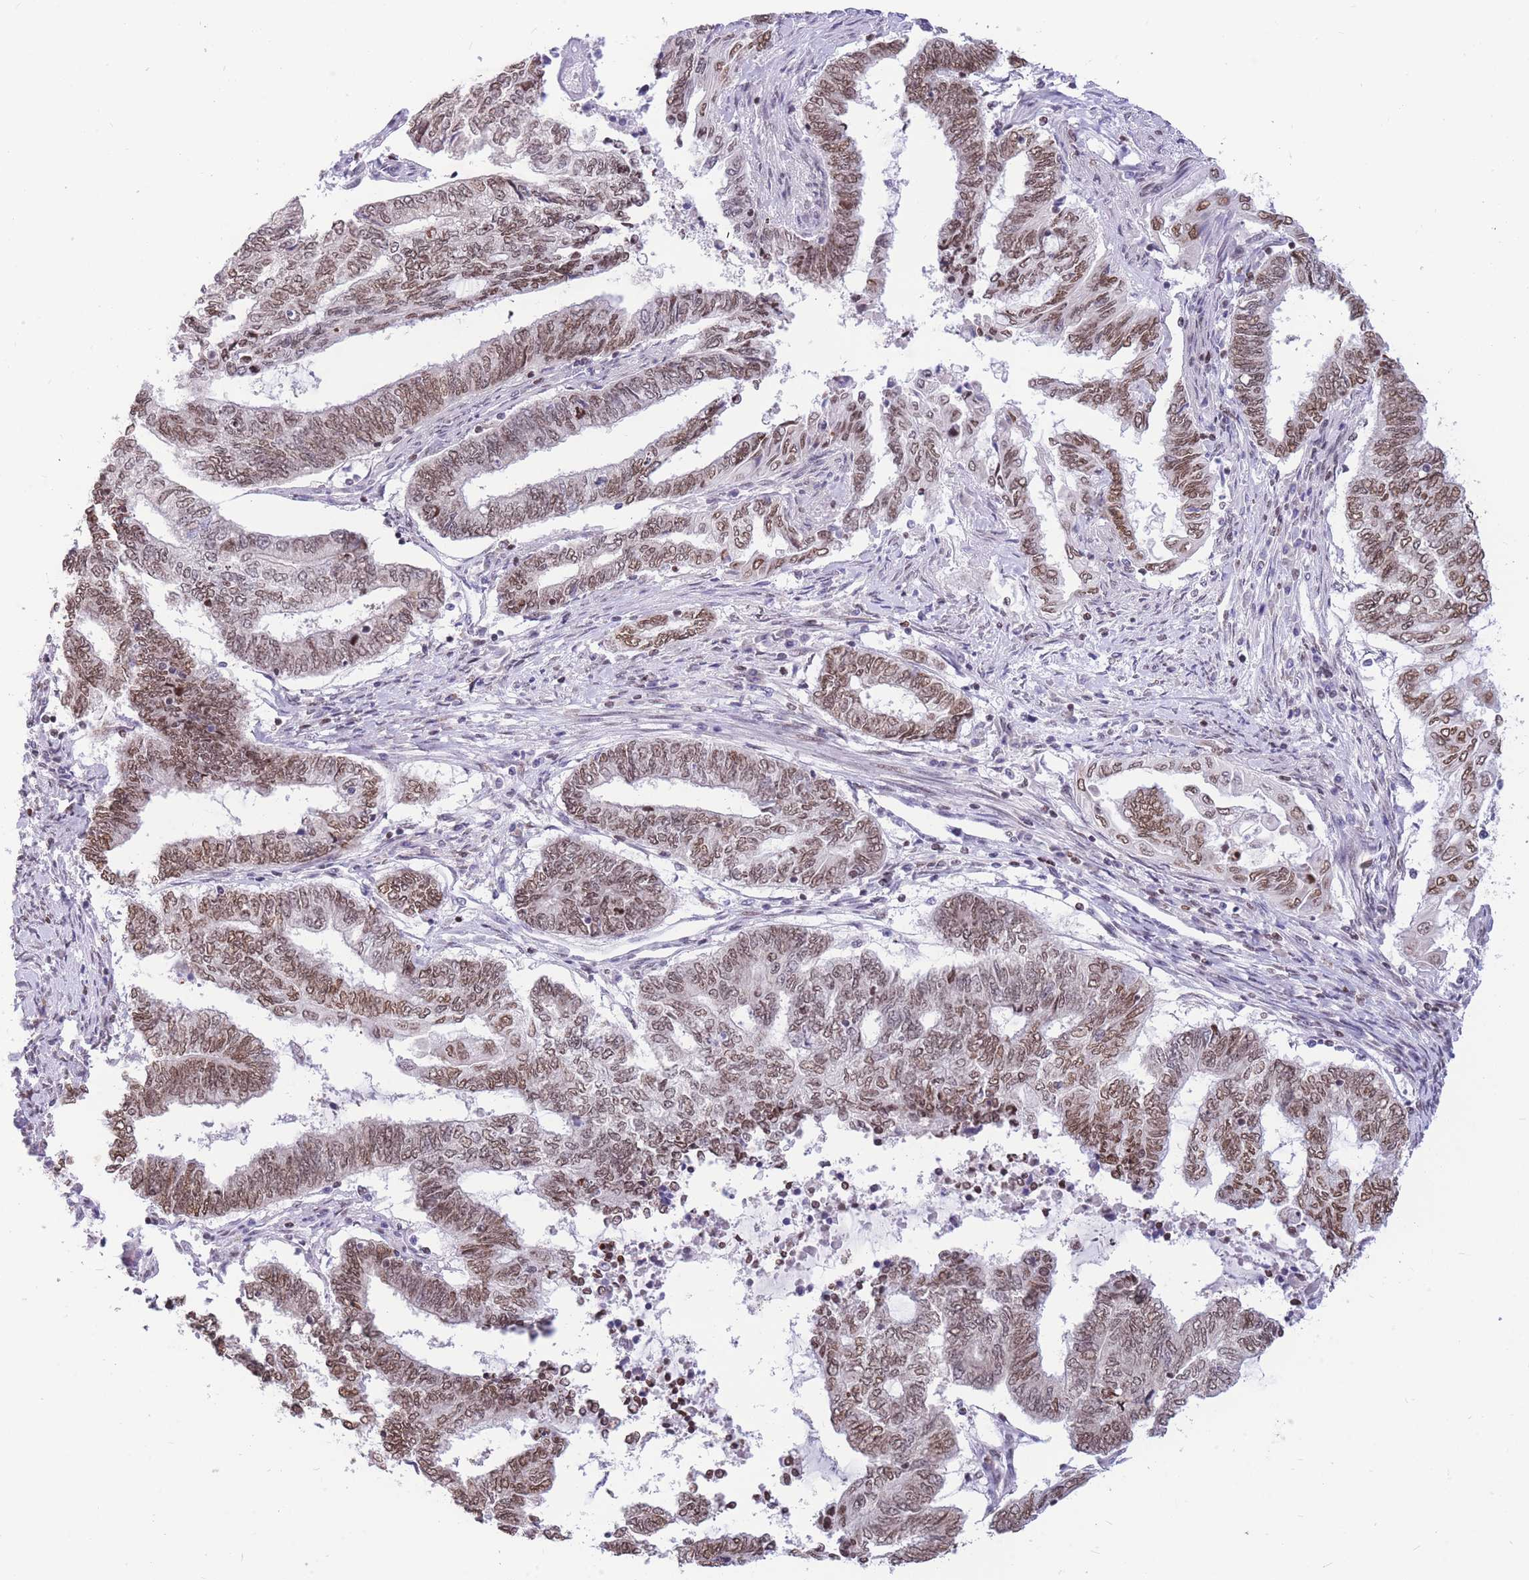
{"staining": {"intensity": "moderate", "quantity": ">75%", "location": "nuclear"}, "tissue": "endometrial cancer", "cell_type": "Tumor cells", "image_type": "cancer", "snomed": [{"axis": "morphology", "description": "Adenocarcinoma, NOS"}, {"axis": "topography", "description": "Uterus"}, {"axis": "topography", "description": "Endometrium"}], "caption": "Adenocarcinoma (endometrial) tissue reveals moderate nuclear expression in about >75% of tumor cells, visualized by immunohistochemistry.", "gene": "HMGN1", "patient": {"sex": "female", "age": 70}}